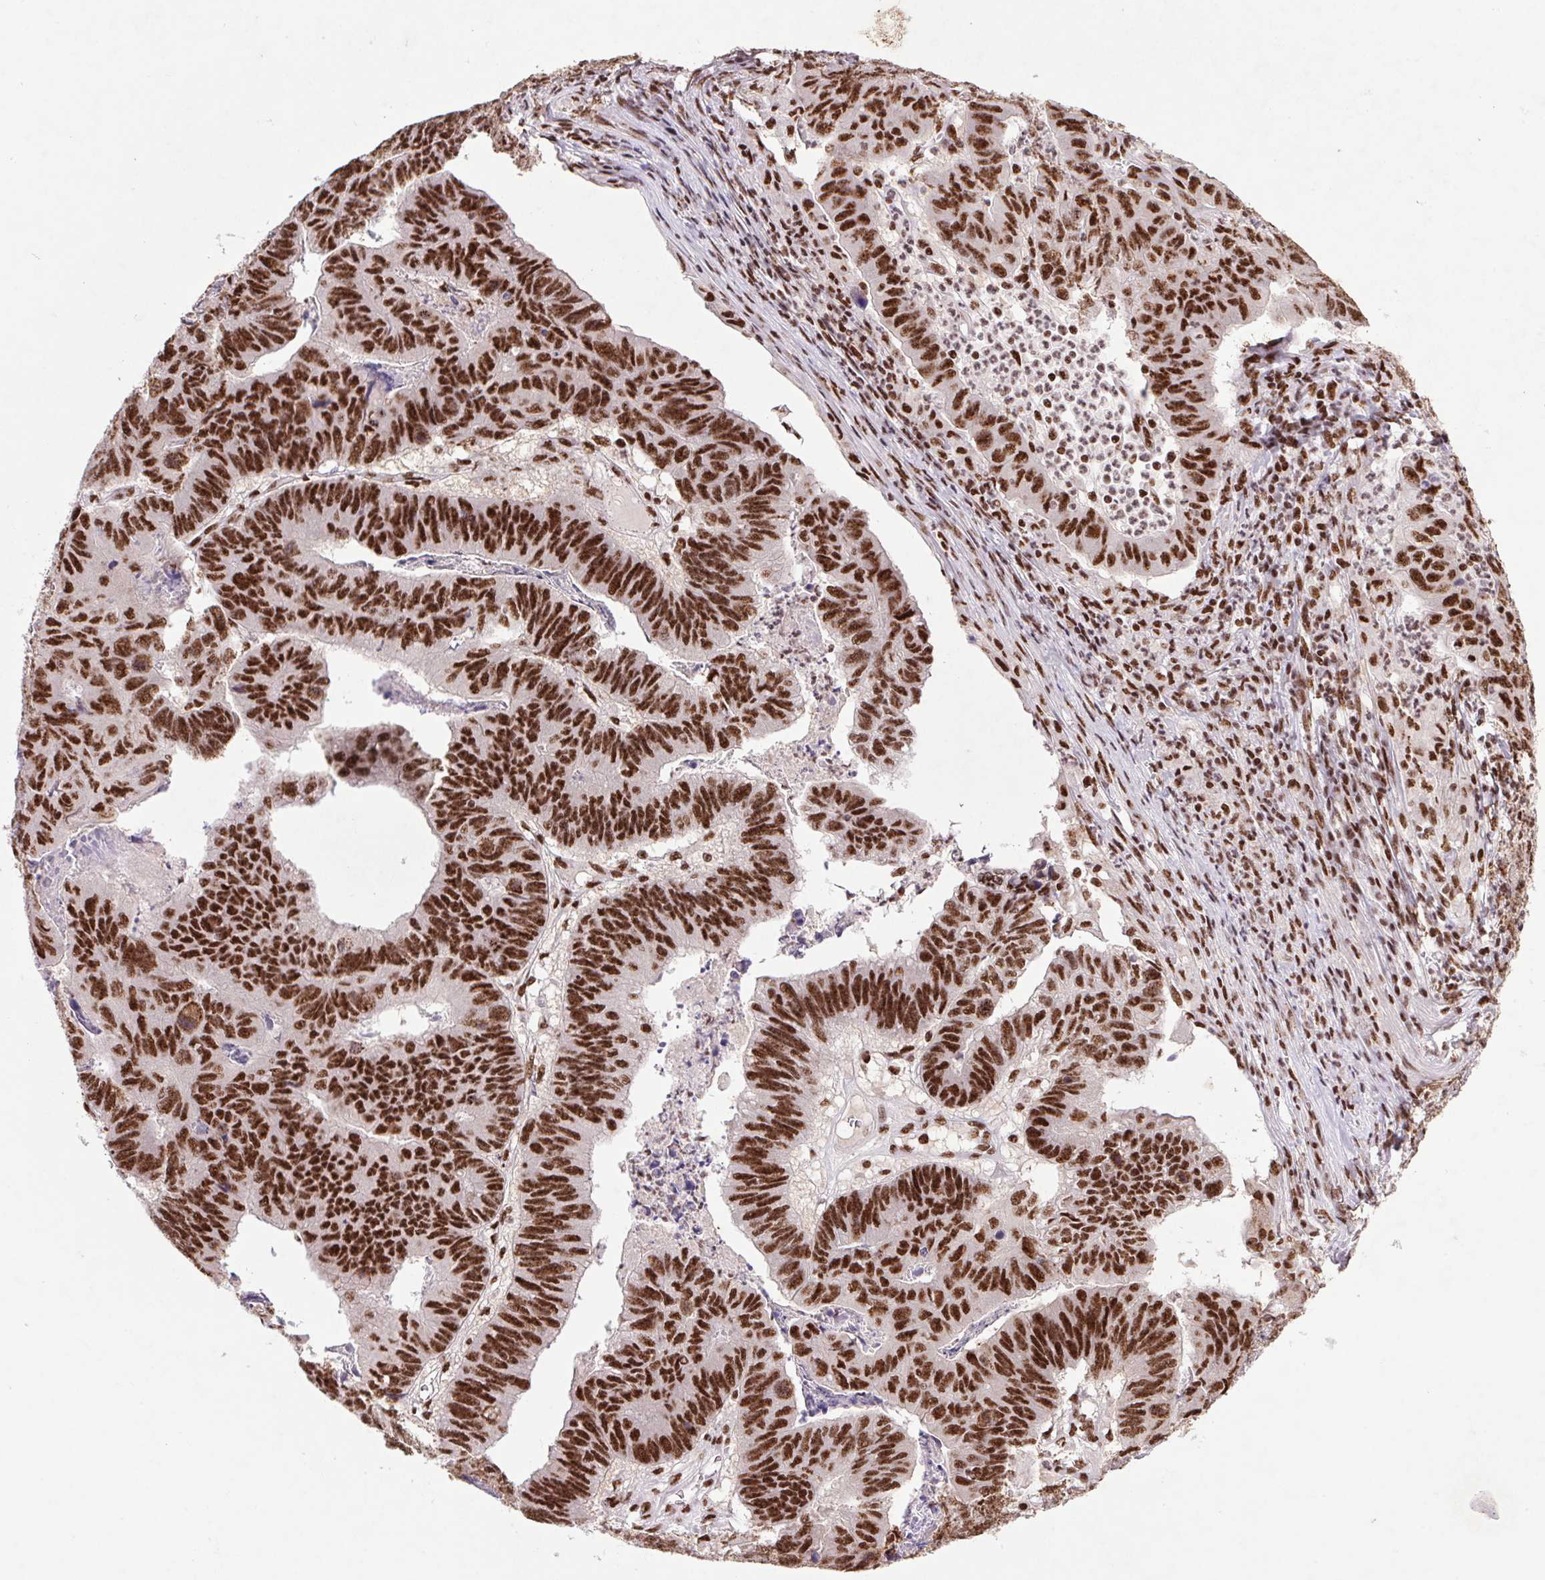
{"staining": {"intensity": "strong", "quantity": ">75%", "location": "nuclear"}, "tissue": "stomach cancer", "cell_type": "Tumor cells", "image_type": "cancer", "snomed": [{"axis": "morphology", "description": "Adenocarcinoma, NOS"}, {"axis": "topography", "description": "Stomach, lower"}], "caption": "Adenocarcinoma (stomach) stained with a brown dye demonstrates strong nuclear positive positivity in approximately >75% of tumor cells.", "gene": "LDLRAD4", "patient": {"sex": "male", "age": 77}}